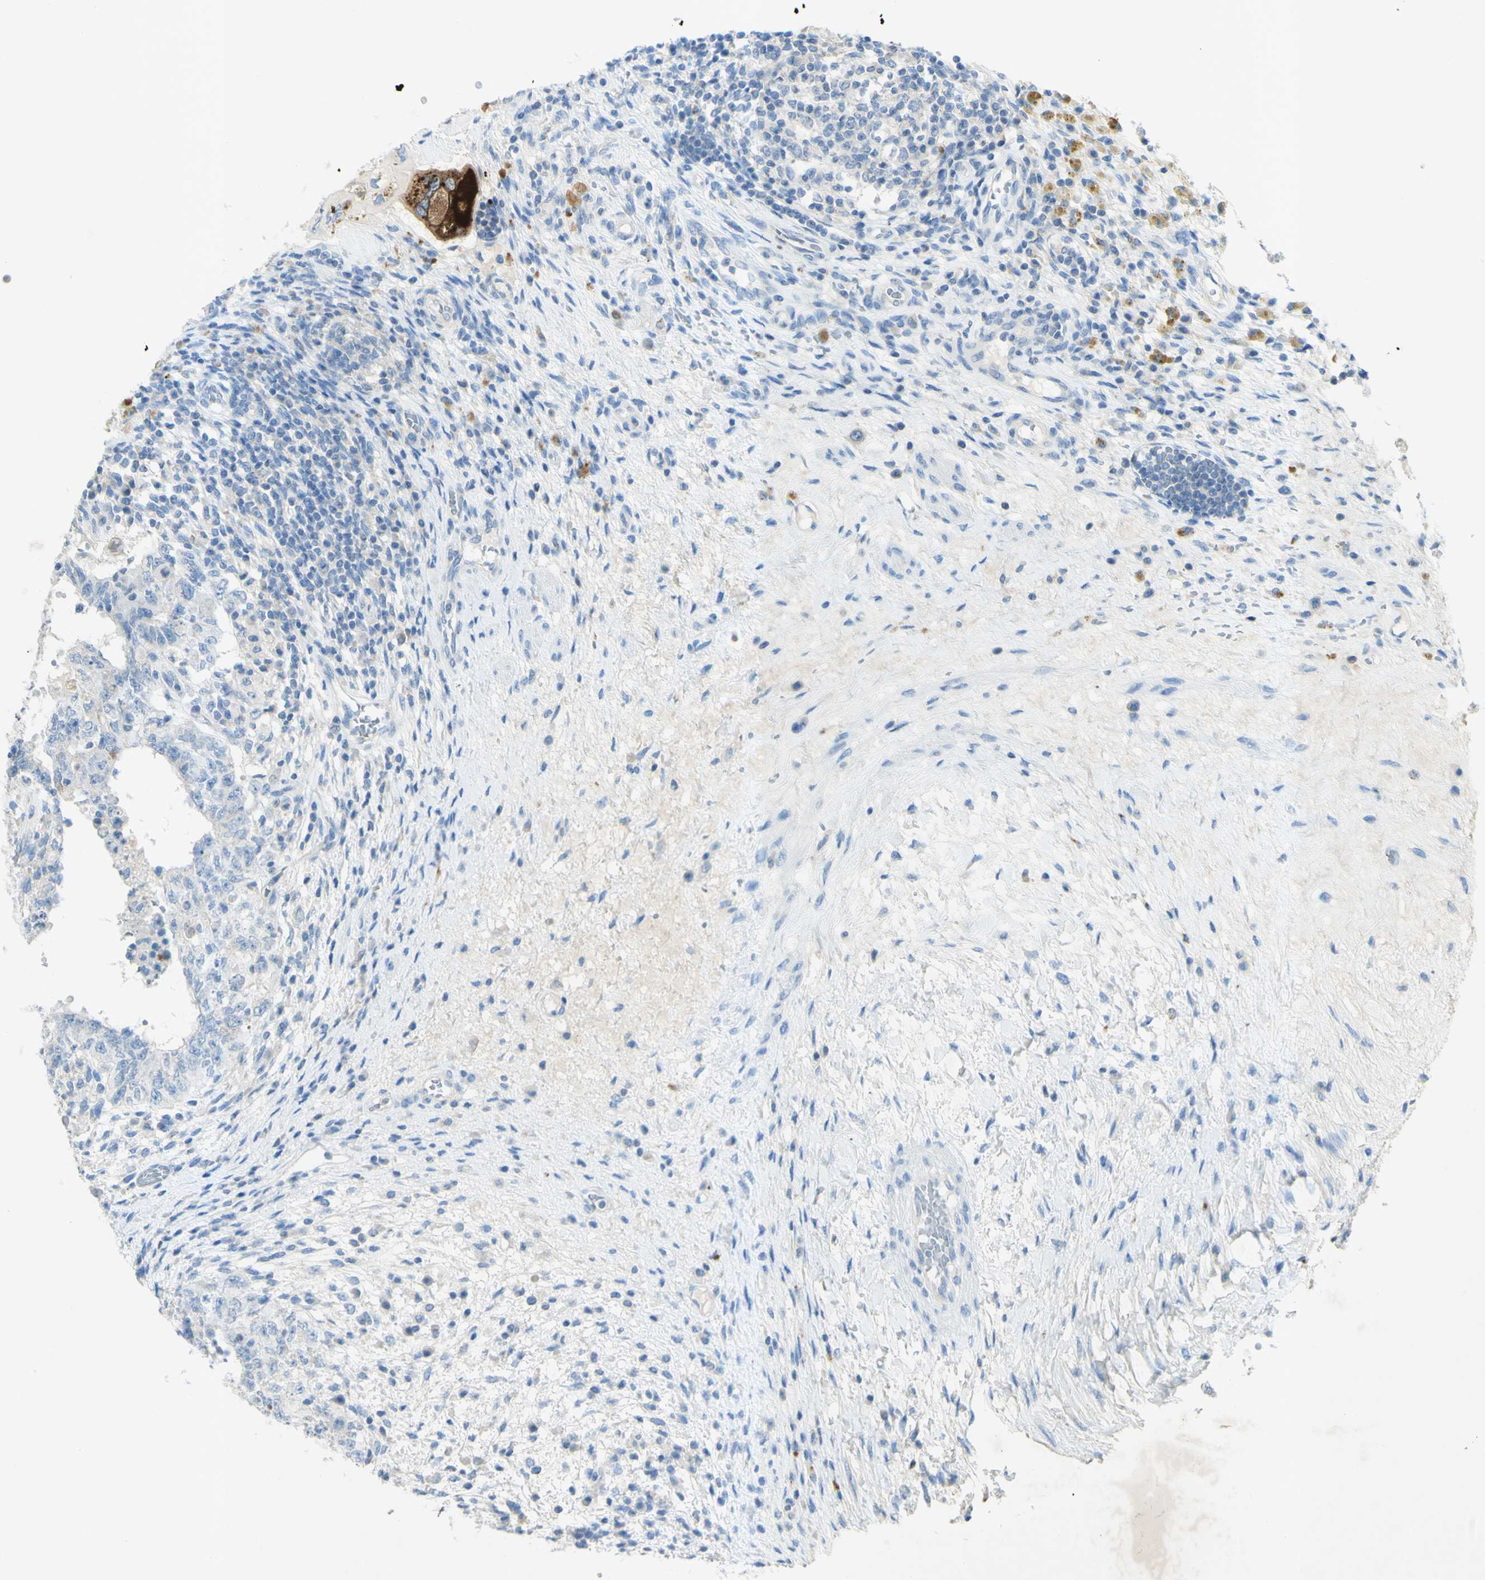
{"staining": {"intensity": "negative", "quantity": "none", "location": "none"}, "tissue": "testis cancer", "cell_type": "Tumor cells", "image_type": "cancer", "snomed": [{"axis": "morphology", "description": "Carcinoma, Embryonal, NOS"}, {"axis": "topography", "description": "Testis"}], "caption": "The photomicrograph exhibits no significant staining in tumor cells of testis embryonal carcinoma.", "gene": "GDF15", "patient": {"sex": "male", "age": 26}}